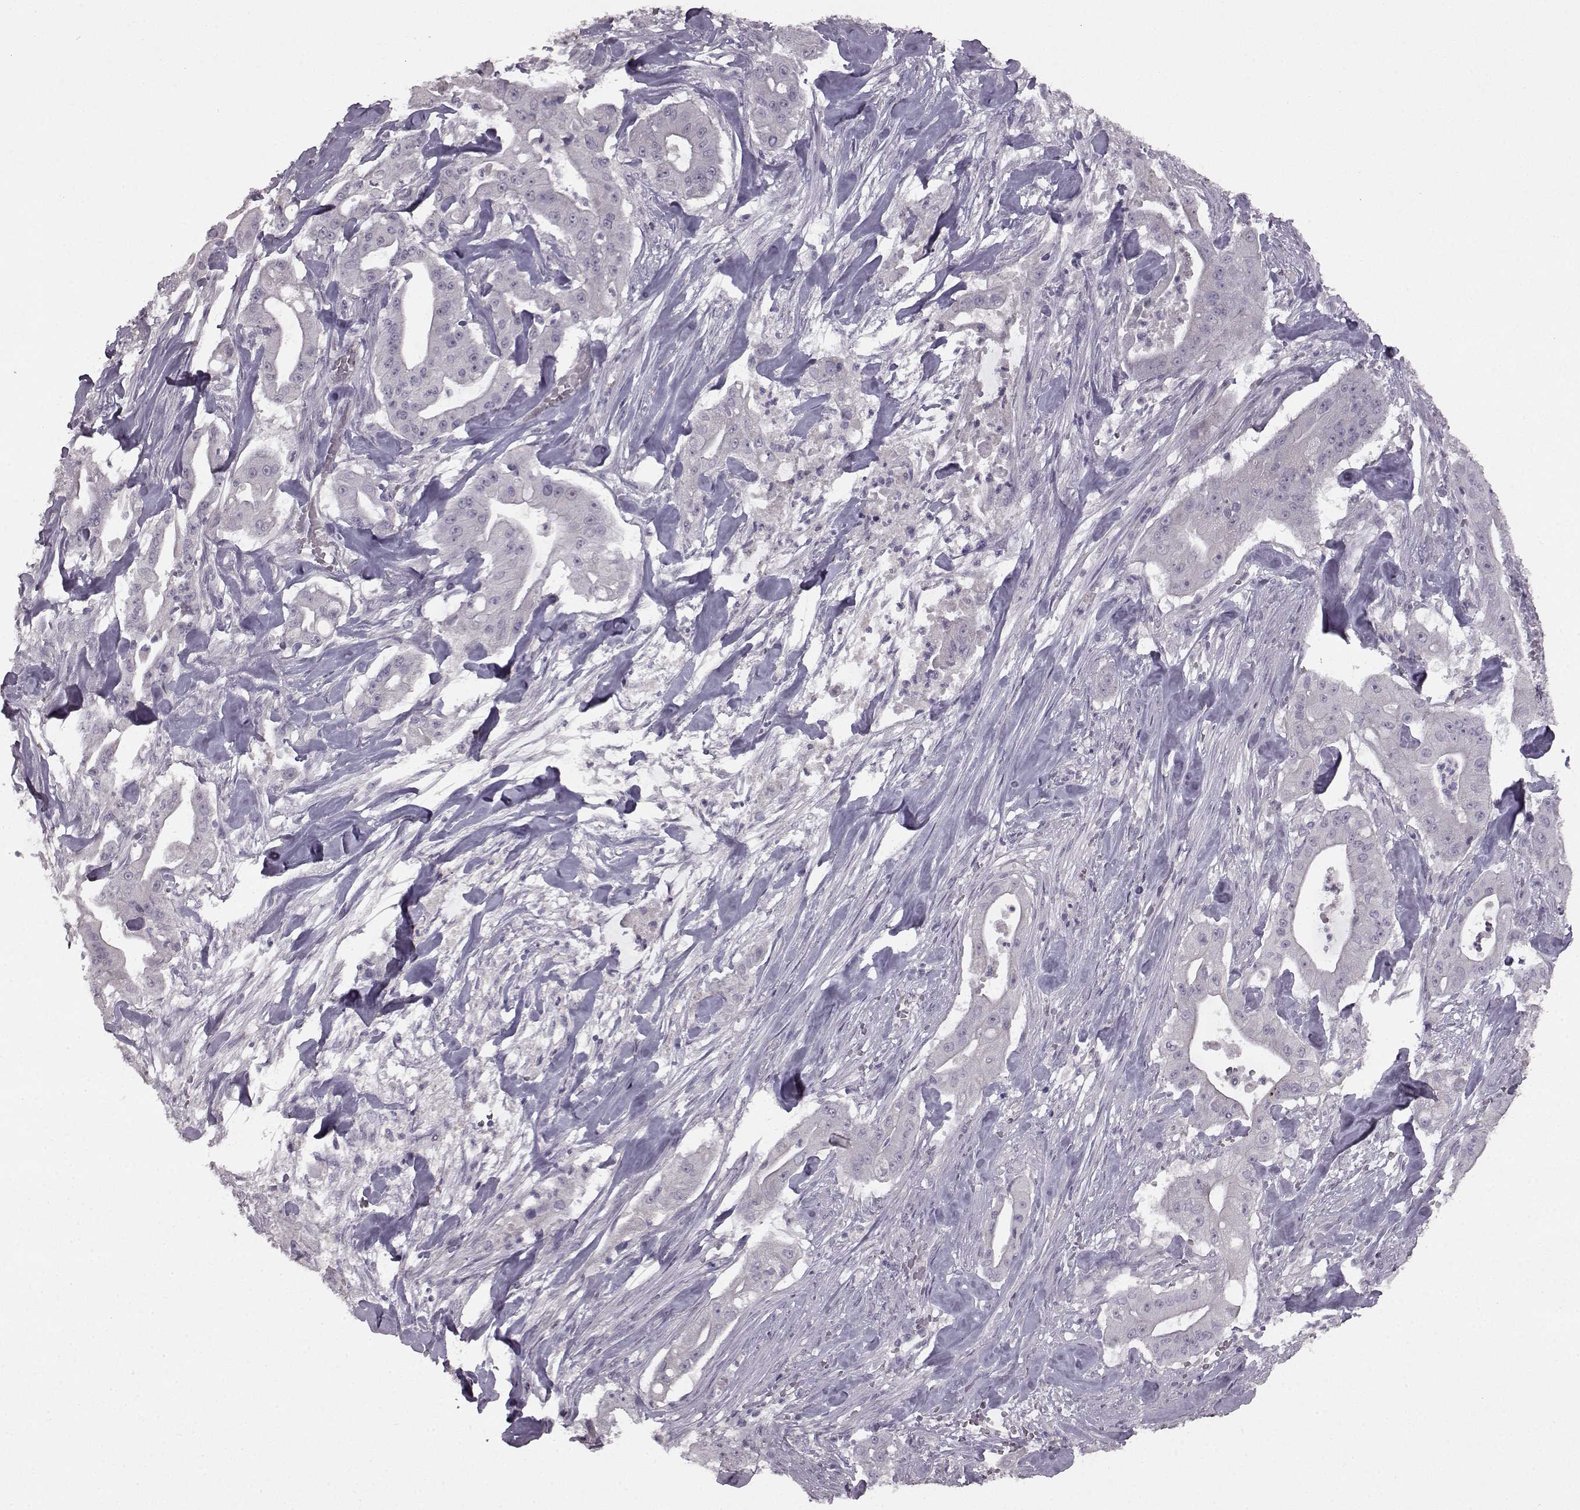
{"staining": {"intensity": "negative", "quantity": "none", "location": "none"}, "tissue": "pancreatic cancer", "cell_type": "Tumor cells", "image_type": "cancer", "snomed": [{"axis": "morphology", "description": "Normal tissue, NOS"}, {"axis": "morphology", "description": "Inflammation, NOS"}, {"axis": "morphology", "description": "Adenocarcinoma, NOS"}, {"axis": "topography", "description": "Pancreas"}], "caption": "Pancreatic cancer was stained to show a protein in brown. There is no significant positivity in tumor cells.", "gene": "LHB", "patient": {"sex": "male", "age": 57}}